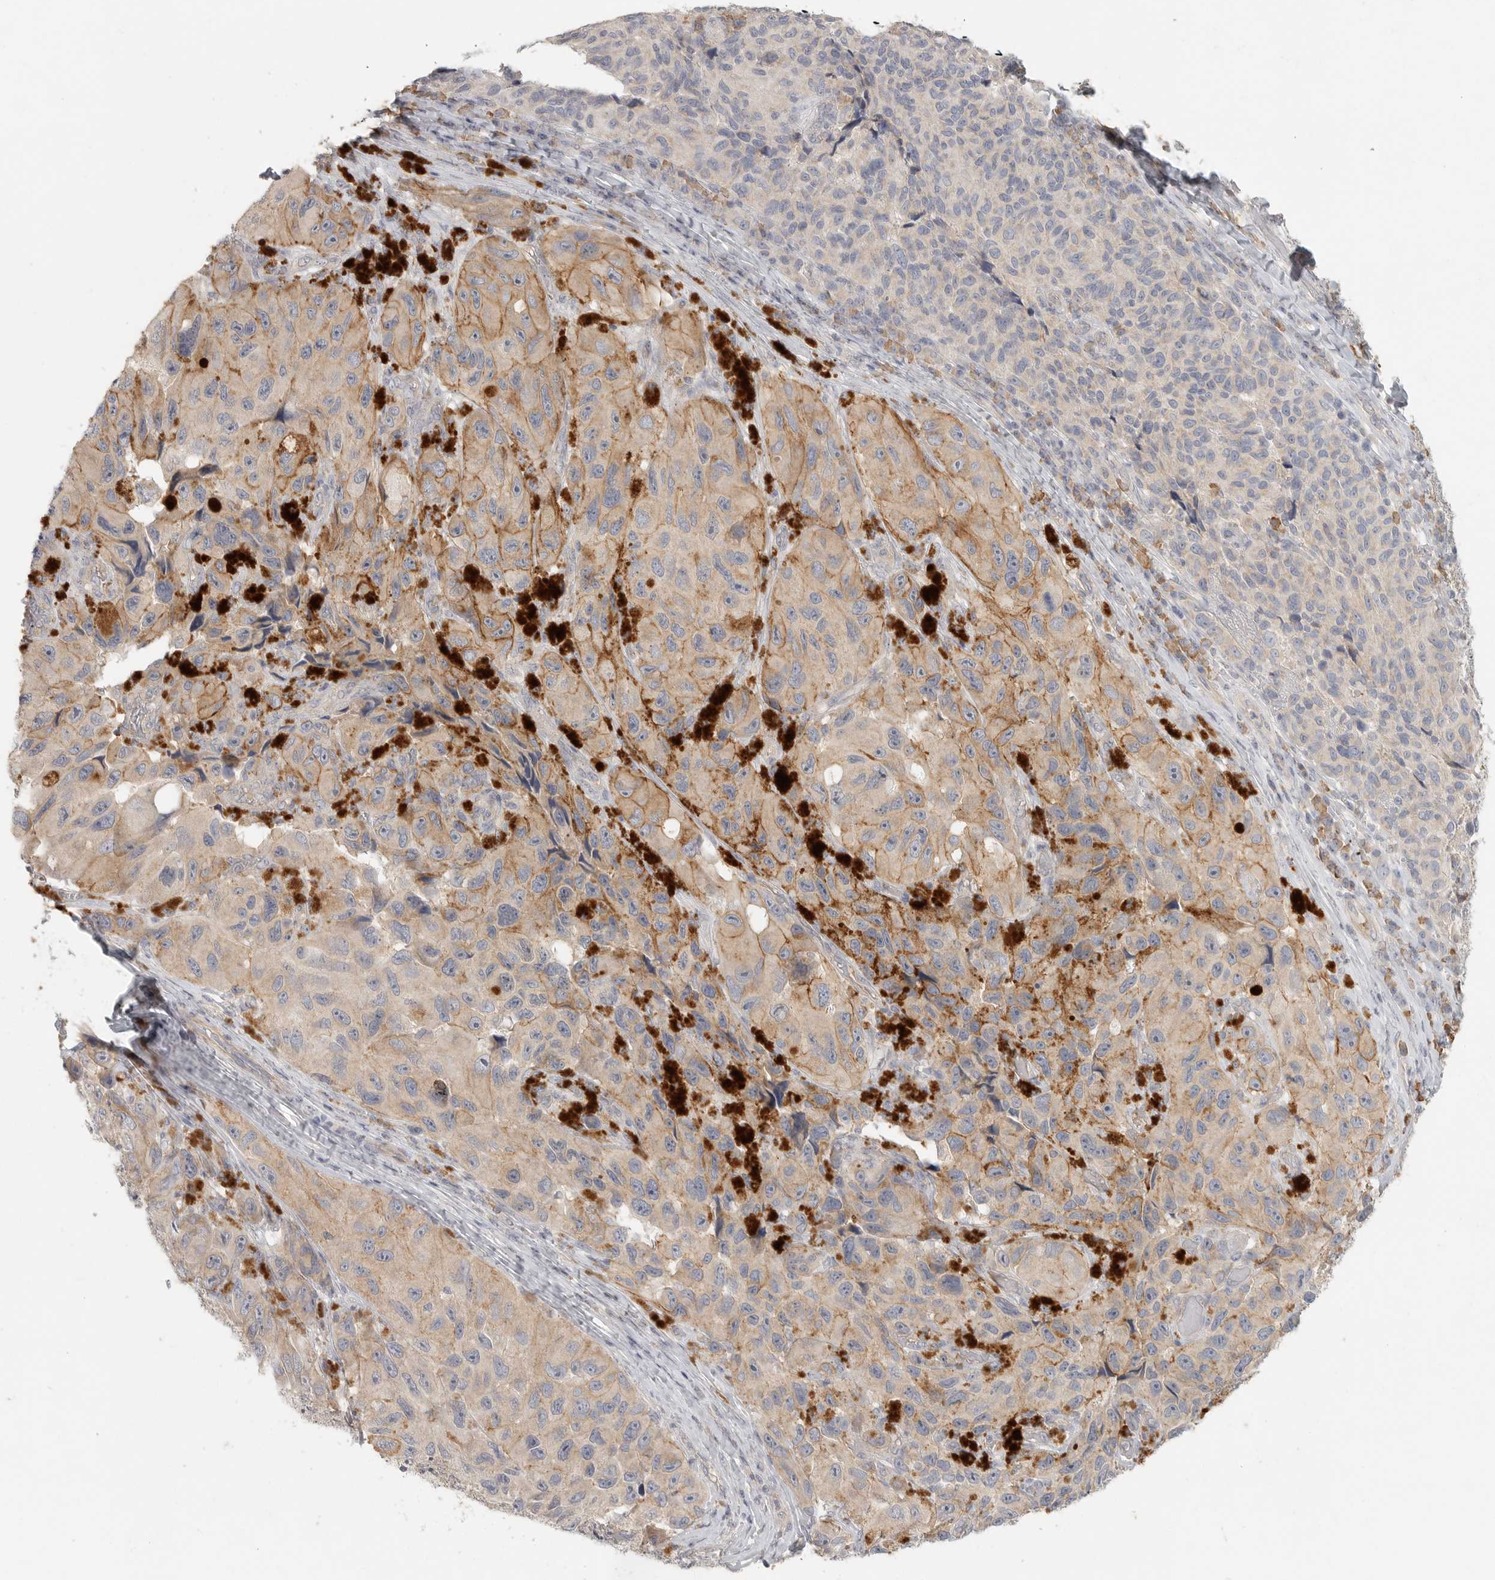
{"staining": {"intensity": "moderate", "quantity": "25%-75%", "location": "cytoplasmic/membranous"}, "tissue": "melanoma", "cell_type": "Tumor cells", "image_type": "cancer", "snomed": [{"axis": "morphology", "description": "Malignant melanoma, NOS"}, {"axis": "topography", "description": "Skin"}], "caption": "Melanoma stained for a protein (brown) displays moderate cytoplasmic/membranous positive expression in approximately 25%-75% of tumor cells.", "gene": "SLC25A36", "patient": {"sex": "female", "age": 73}}